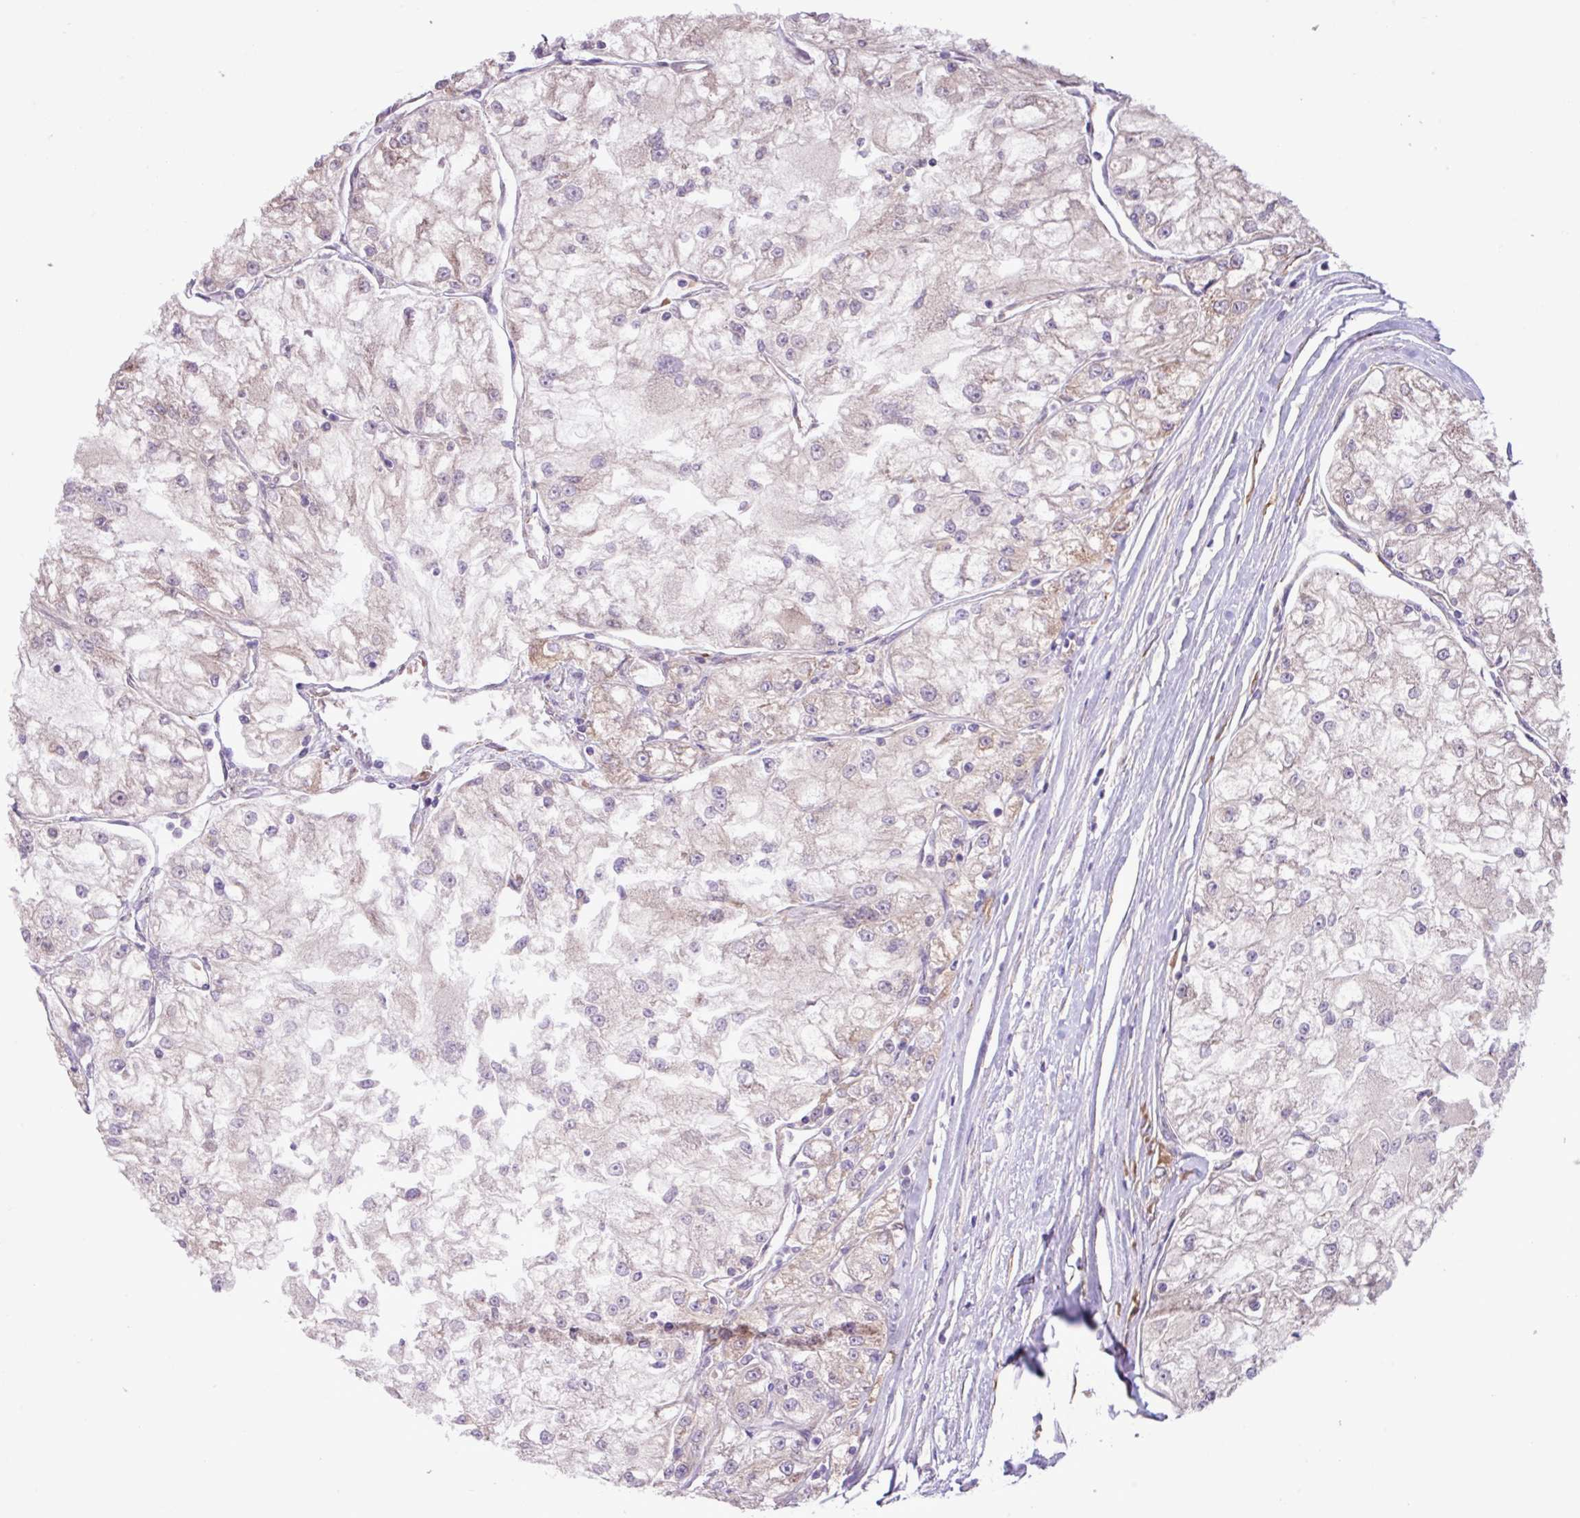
{"staining": {"intensity": "negative", "quantity": "none", "location": "none"}, "tissue": "renal cancer", "cell_type": "Tumor cells", "image_type": "cancer", "snomed": [{"axis": "morphology", "description": "Adenocarcinoma, NOS"}, {"axis": "topography", "description": "Kidney"}], "caption": "Immunohistochemistry (IHC) histopathology image of neoplastic tissue: renal adenocarcinoma stained with DAB (3,3'-diaminobenzidine) exhibits no significant protein staining in tumor cells.", "gene": "MEGF6", "patient": {"sex": "female", "age": 72}}